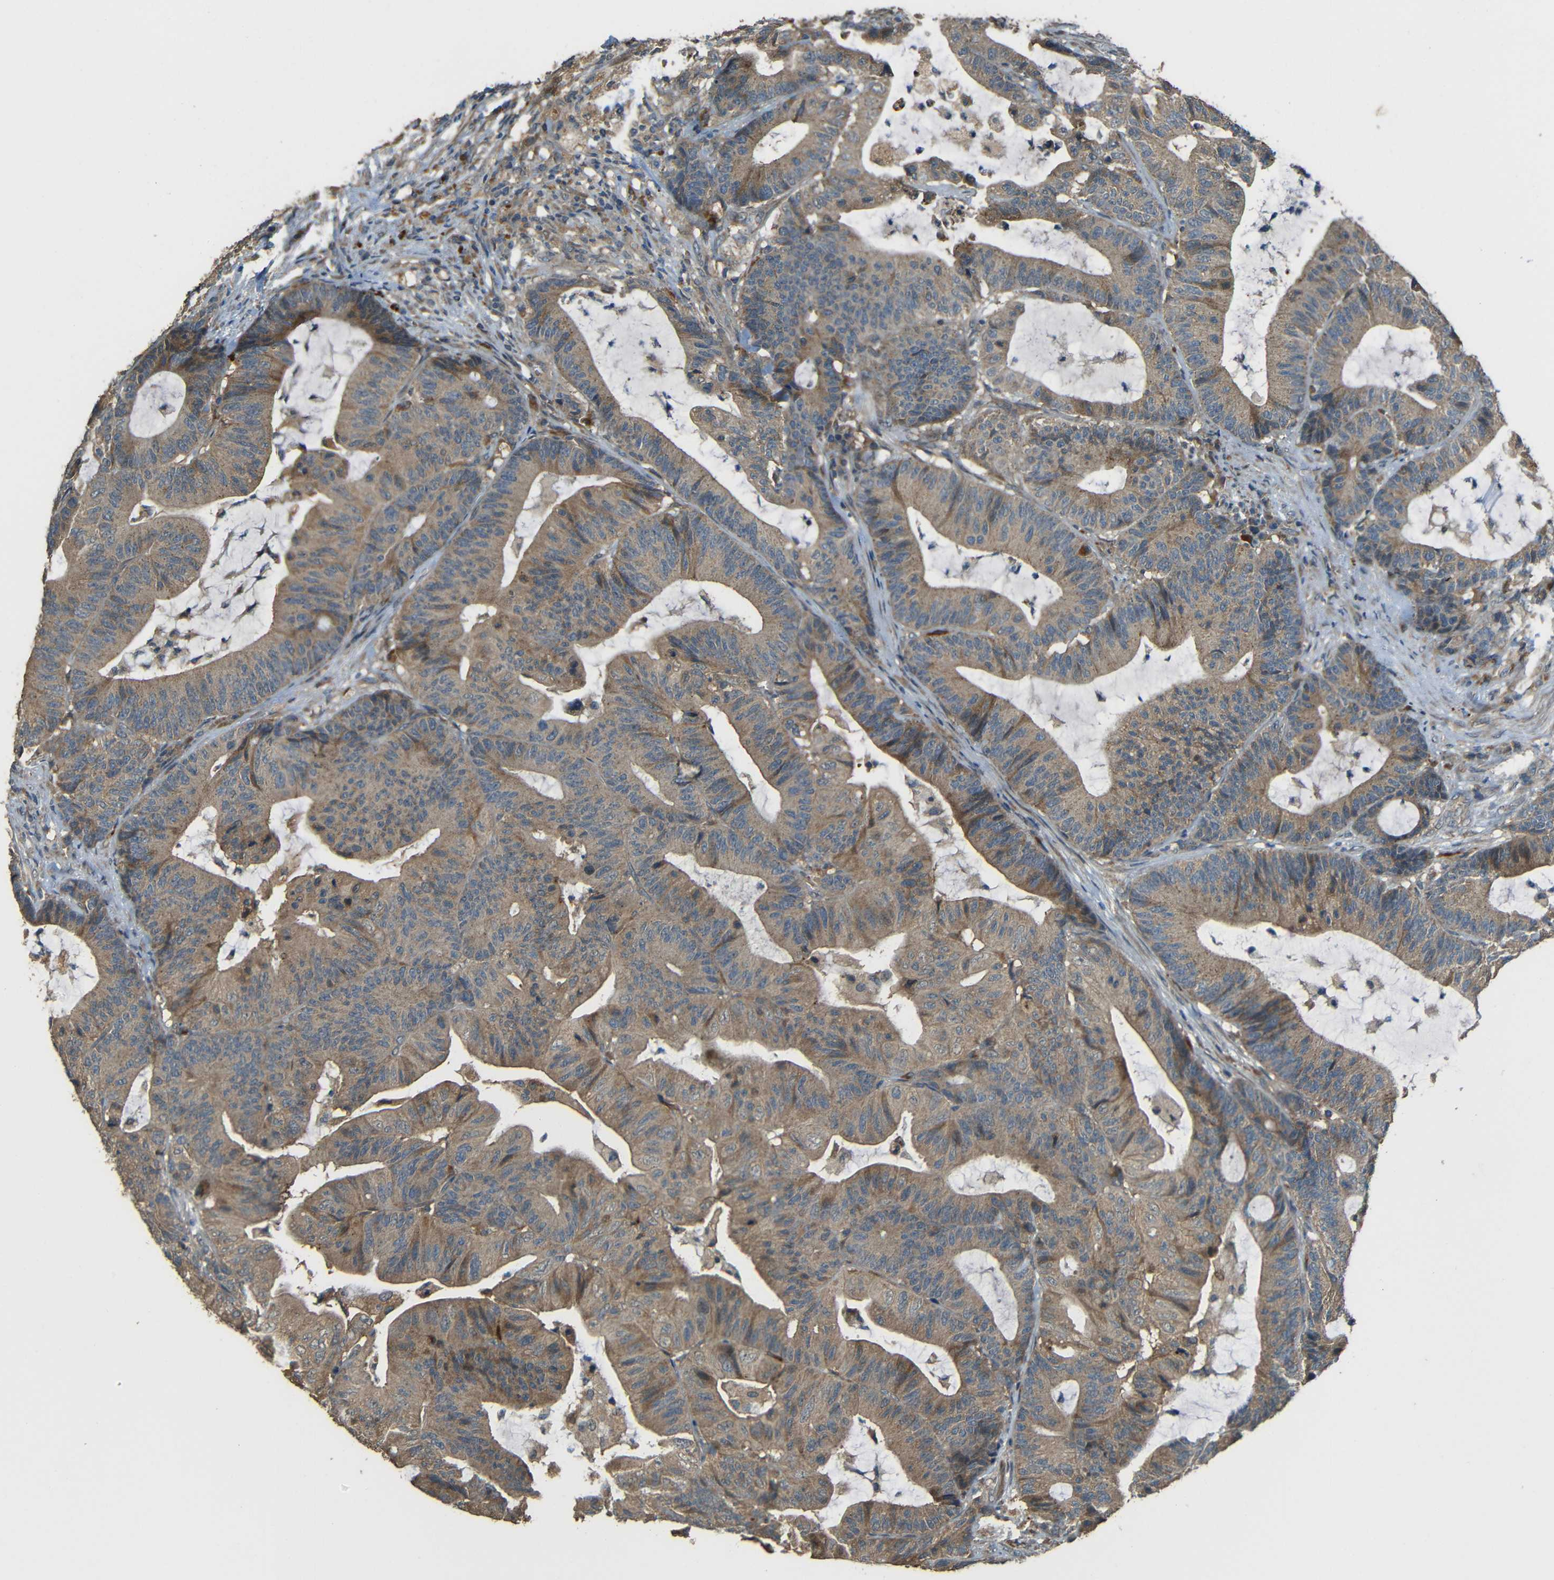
{"staining": {"intensity": "moderate", "quantity": ">75%", "location": "cytoplasmic/membranous"}, "tissue": "colorectal cancer", "cell_type": "Tumor cells", "image_type": "cancer", "snomed": [{"axis": "morphology", "description": "Adenocarcinoma, NOS"}, {"axis": "topography", "description": "Colon"}], "caption": "IHC micrograph of human colorectal cancer stained for a protein (brown), which exhibits medium levels of moderate cytoplasmic/membranous expression in approximately >75% of tumor cells.", "gene": "ACACA", "patient": {"sex": "female", "age": 84}}